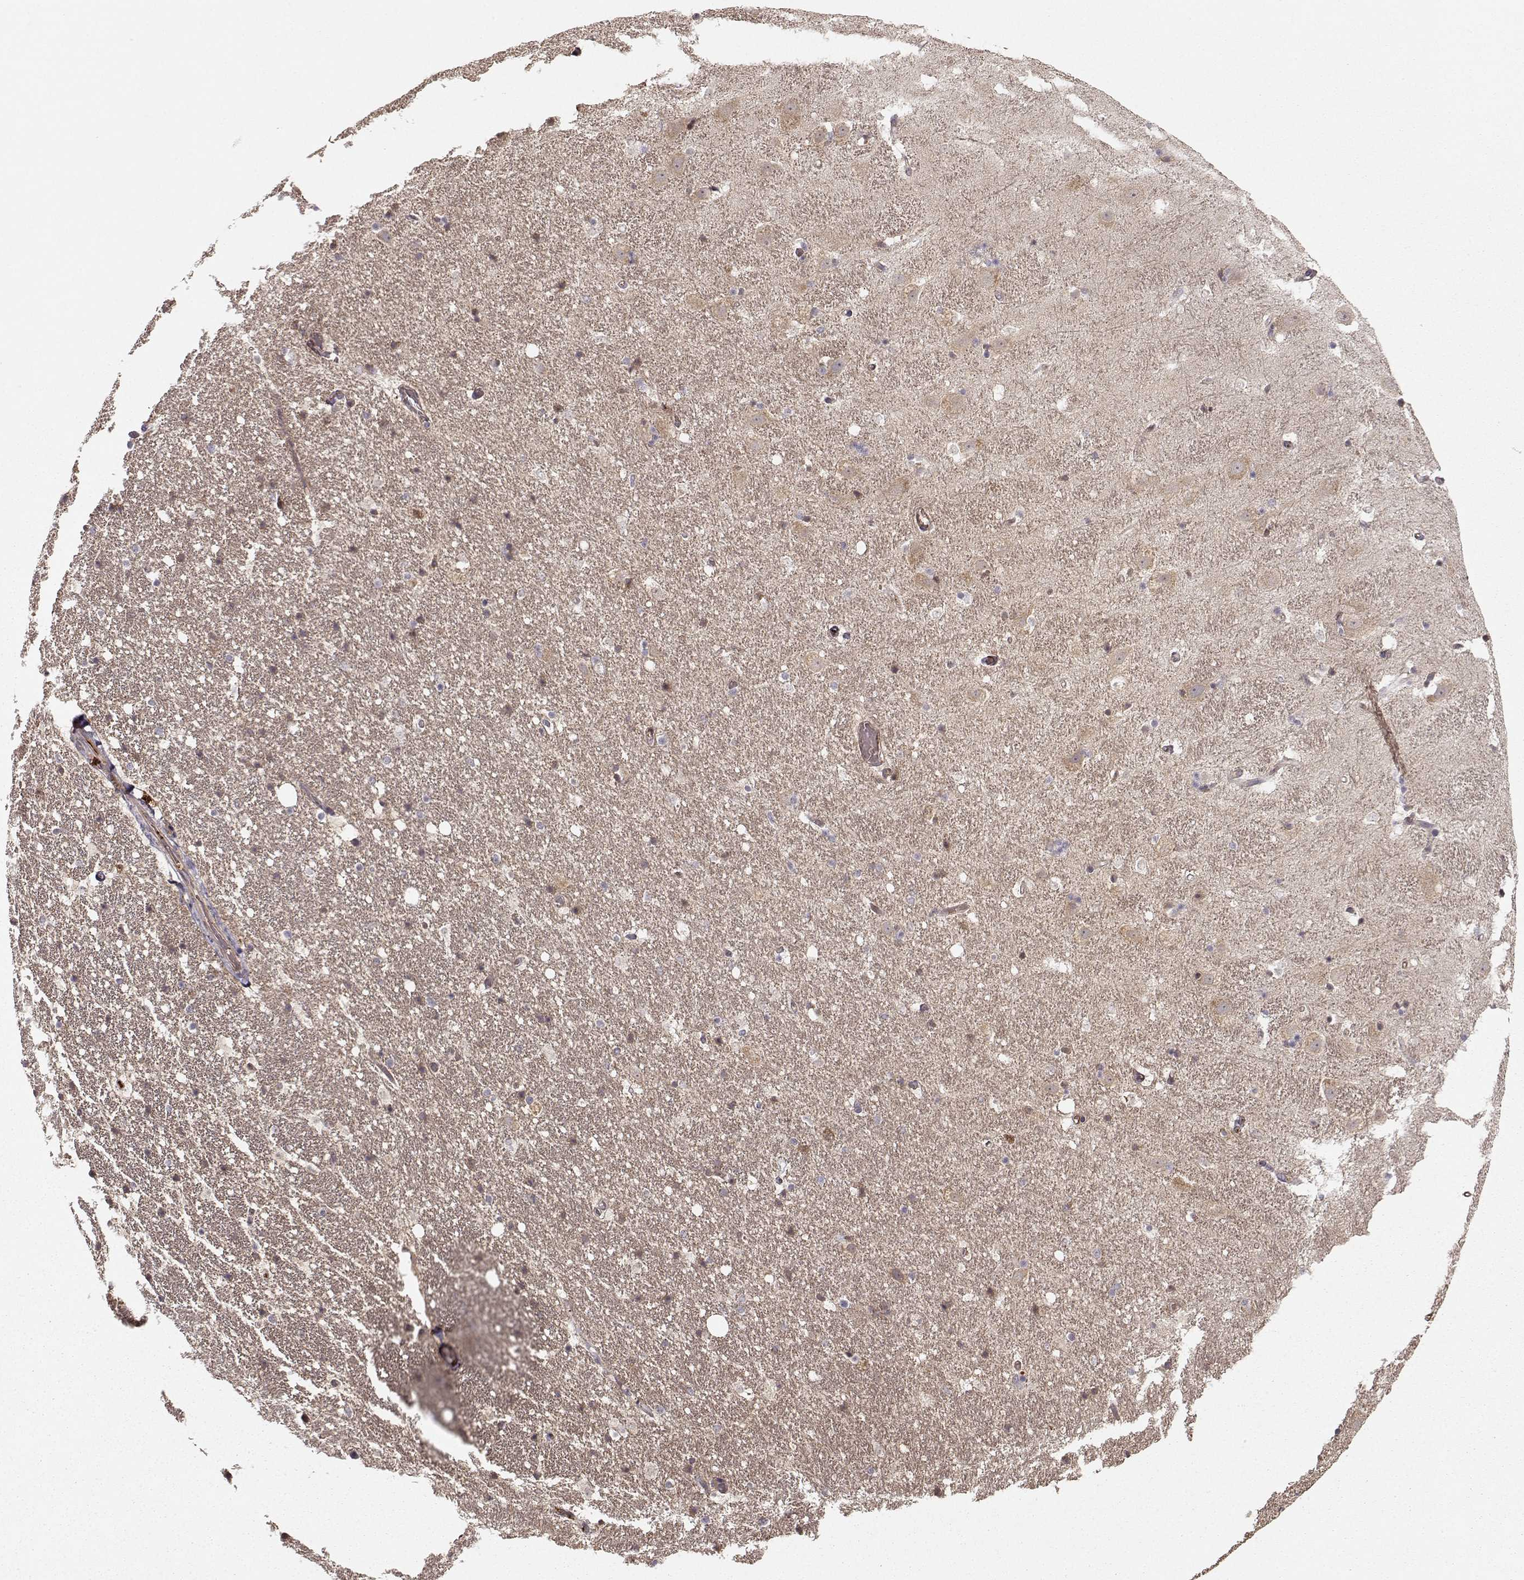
{"staining": {"intensity": "weak", "quantity": "<25%", "location": "cytoplasmic/membranous"}, "tissue": "hippocampus", "cell_type": "Glial cells", "image_type": "normal", "snomed": [{"axis": "morphology", "description": "Normal tissue, NOS"}, {"axis": "topography", "description": "Hippocampus"}], "caption": "This is a histopathology image of IHC staining of normal hippocampus, which shows no positivity in glial cells. (DAB immunohistochemistry (IHC), high magnification).", "gene": "WNT6", "patient": {"sex": "male", "age": 49}}